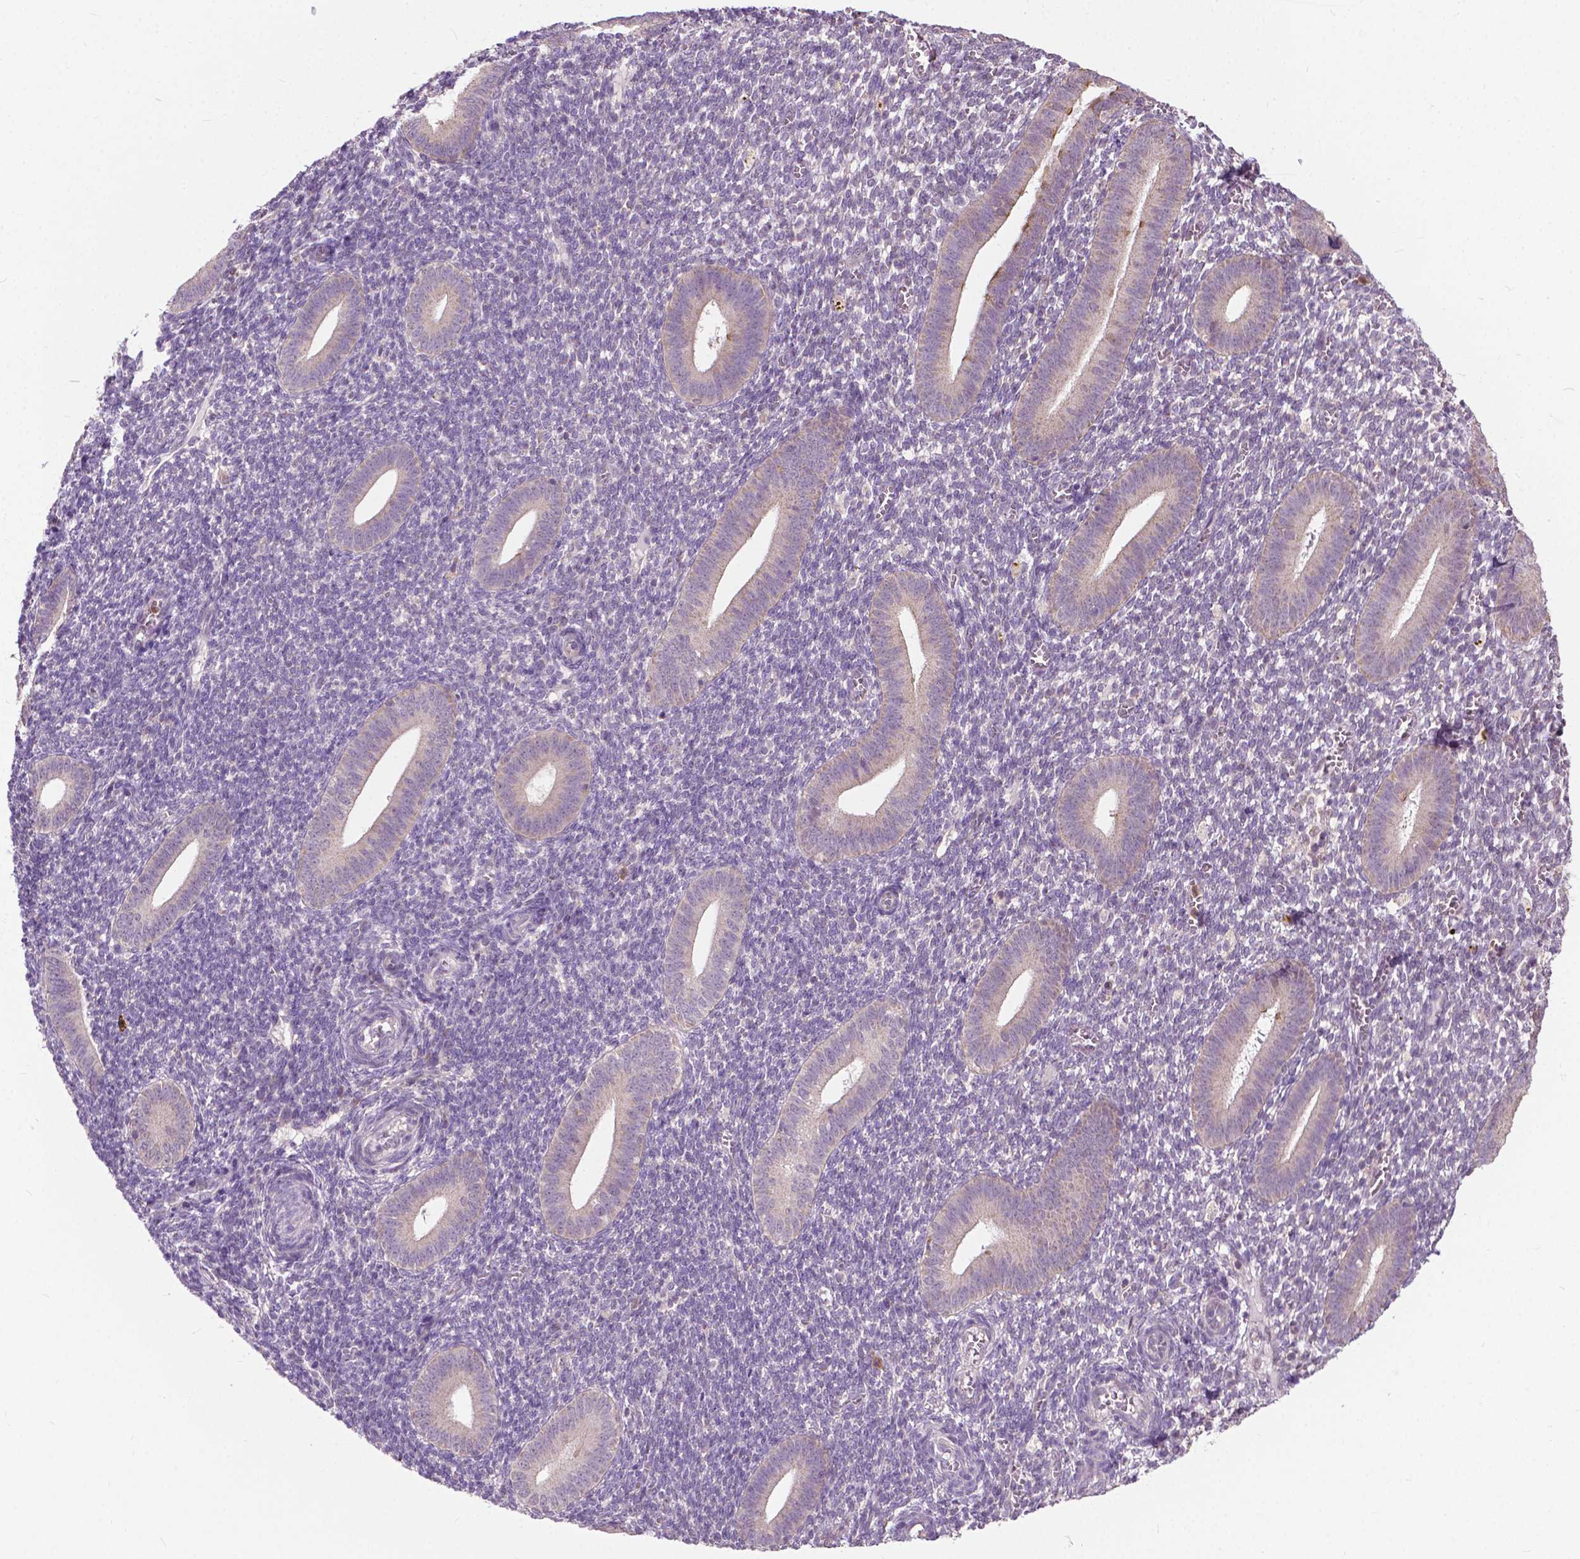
{"staining": {"intensity": "negative", "quantity": "none", "location": "none"}, "tissue": "endometrium", "cell_type": "Cells in endometrial stroma", "image_type": "normal", "snomed": [{"axis": "morphology", "description": "Normal tissue, NOS"}, {"axis": "topography", "description": "Endometrium"}], "caption": "Immunohistochemistry of benign endometrium displays no staining in cells in endometrial stroma.", "gene": "TTC9B", "patient": {"sex": "female", "age": 25}}